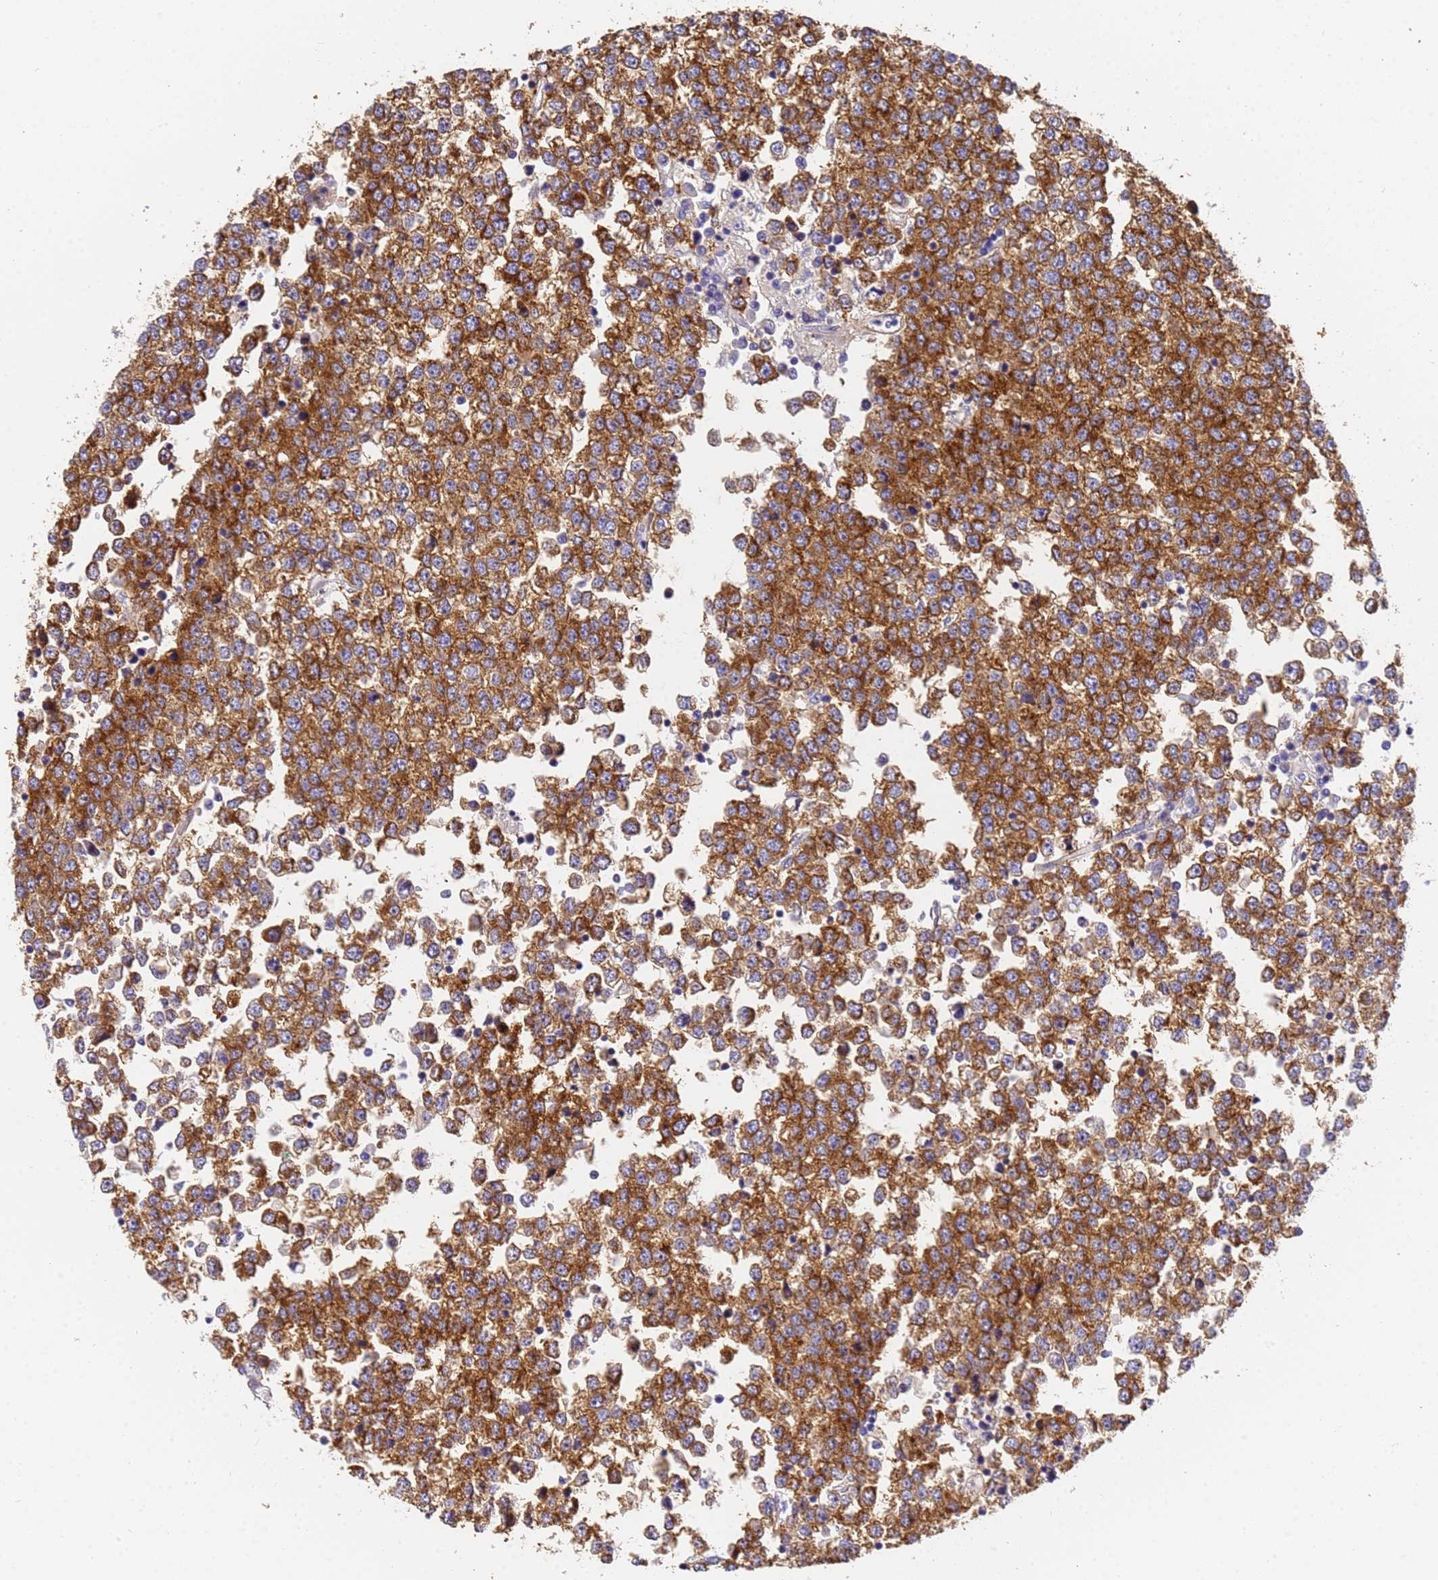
{"staining": {"intensity": "strong", "quantity": ">75%", "location": "cytoplasmic/membranous"}, "tissue": "testis cancer", "cell_type": "Tumor cells", "image_type": "cancer", "snomed": [{"axis": "morphology", "description": "Seminoma, NOS"}, {"axis": "topography", "description": "Testis"}], "caption": "DAB immunohistochemical staining of human testis cancer (seminoma) exhibits strong cytoplasmic/membranous protein expression in about >75% of tumor cells. (Stains: DAB in brown, nuclei in blue, Microscopy: brightfield microscopy at high magnification).", "gene": "MVB12A", "patient": {"sex": "male", "age": 65}}